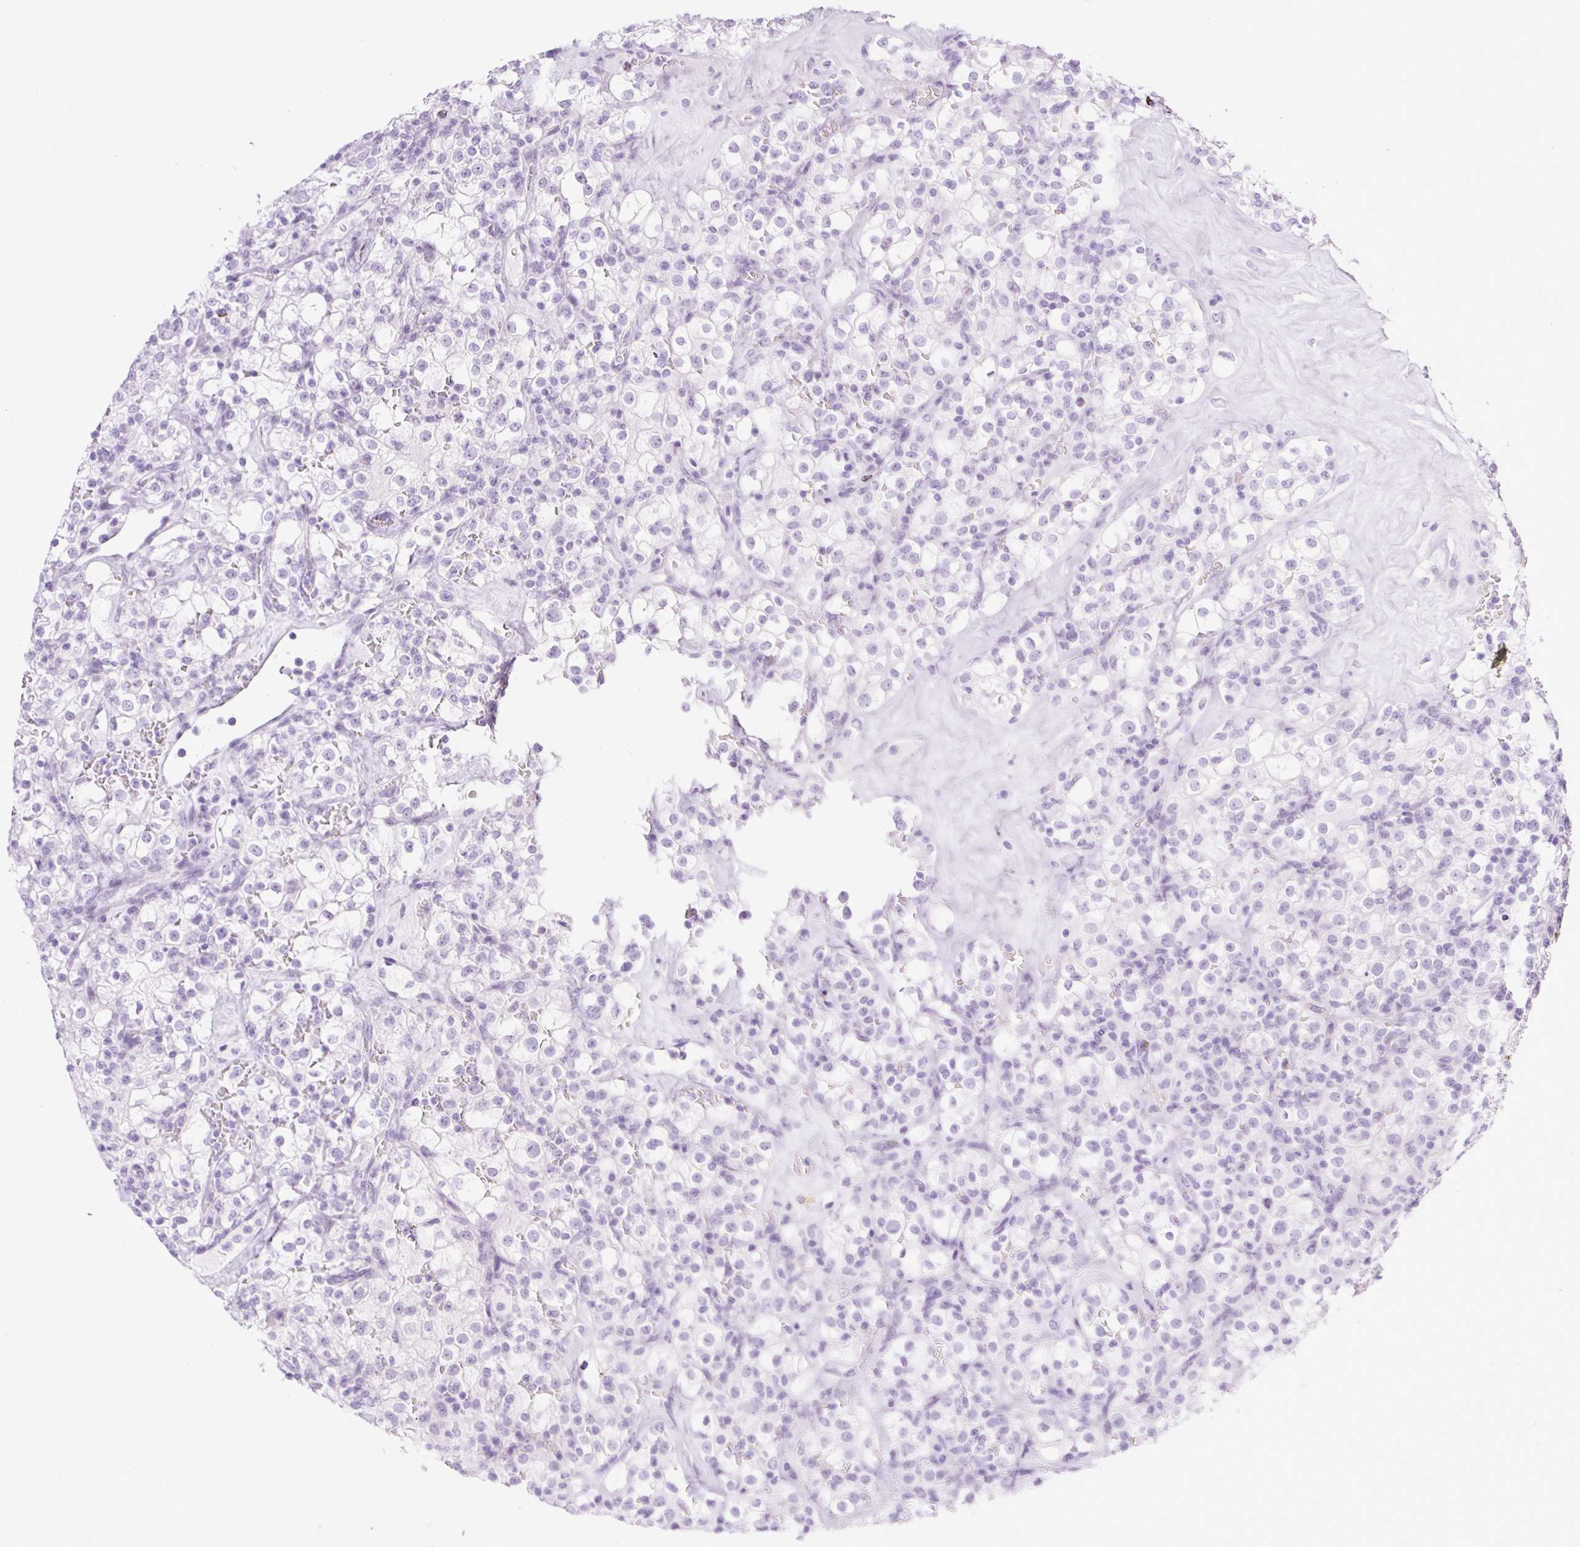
{"staining": {"intensity": "negative", "quantity": "none", "location": "none"}, "tissue": "renal cancer", "cell_type": "Tumor cells", "image_type": "cancer", "snomed": [{"axis": "morphology", "description": "Adenocarcinoma, NOS"}, {"axis": "topography", "description": "Kidney"}], "caption": "DAB (3,3'-diaminobenzidine) immunohistochemical staining of human renal cancer shows no significant positivity in tumor cells.", "gene": "SPRR4", "patient": {"sex": "female", "age": 74}}